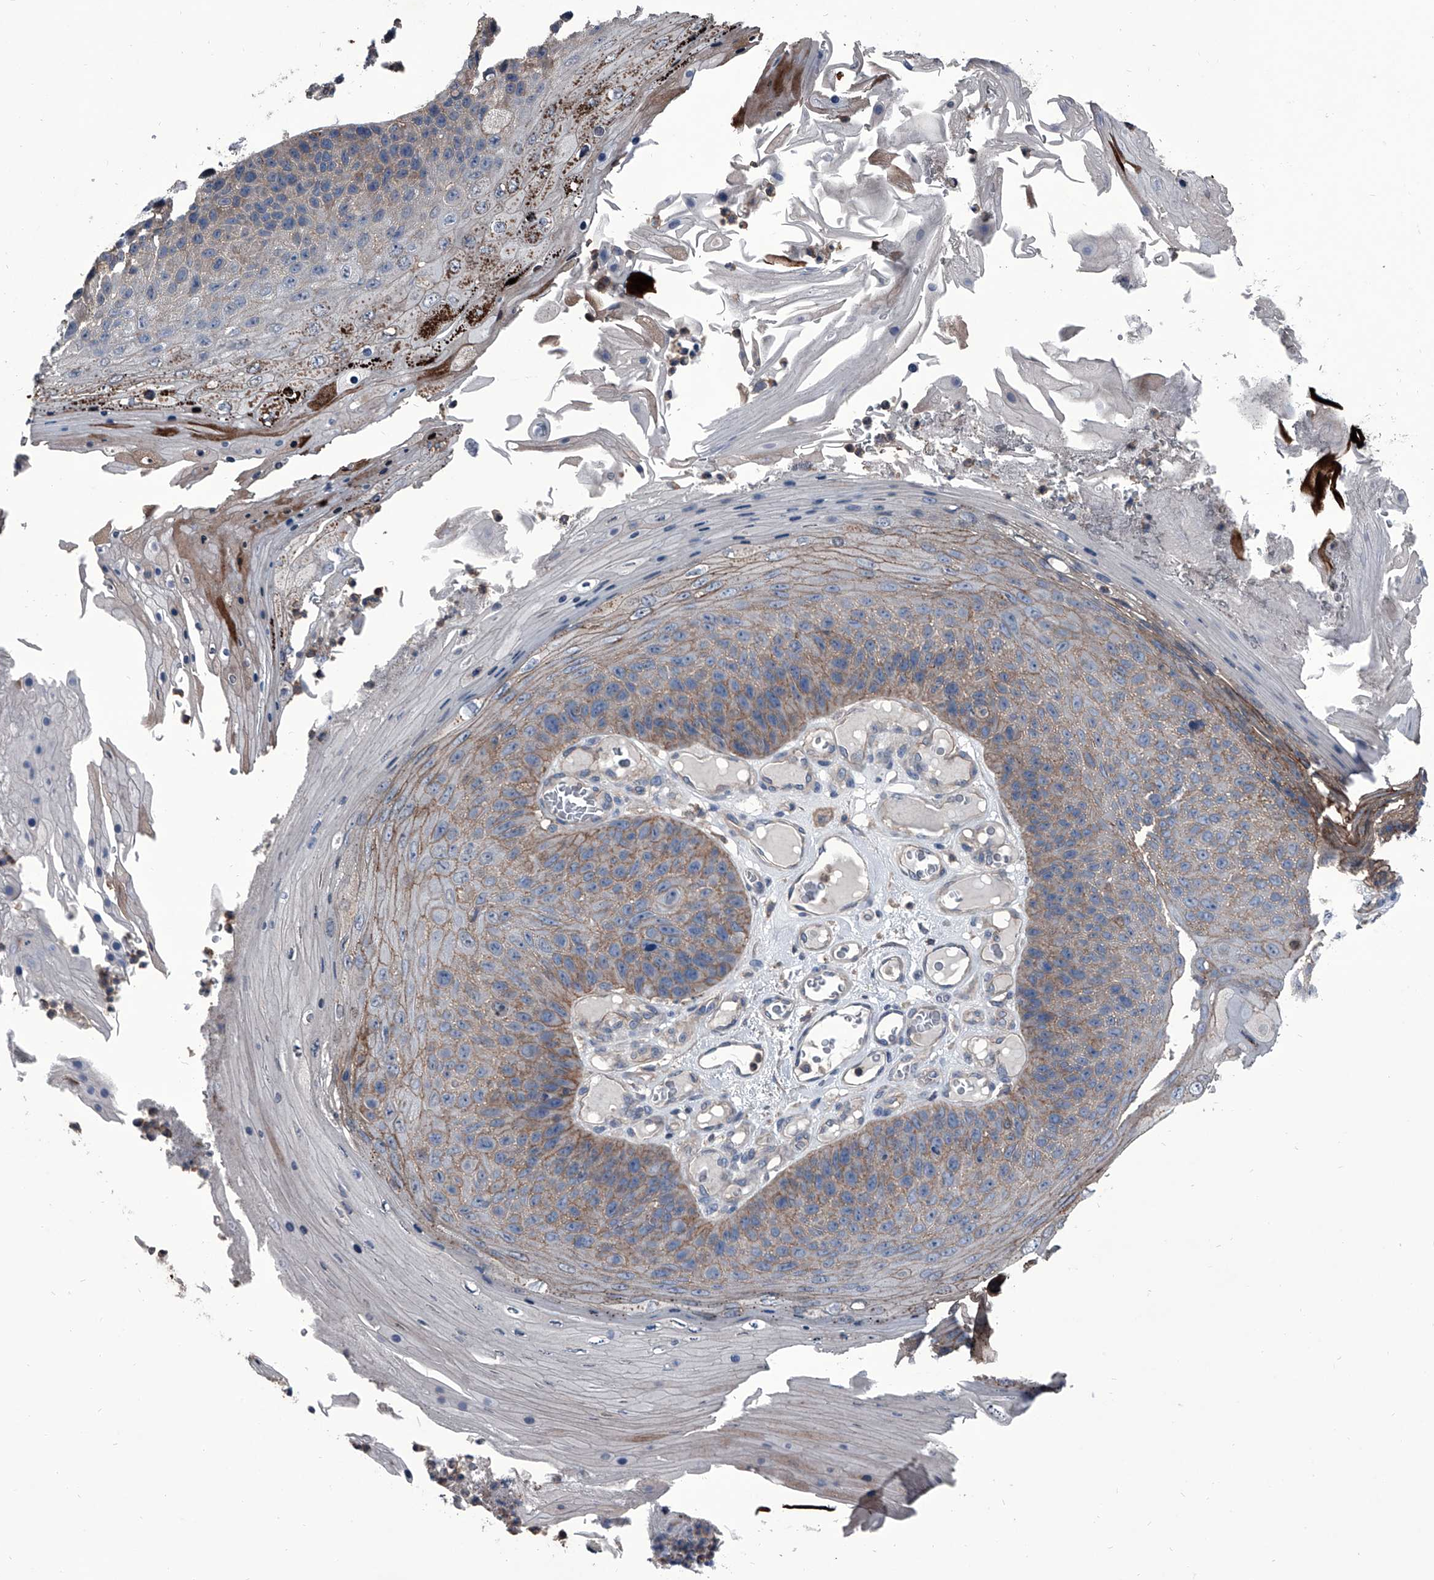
{"staining": {"intensity": "weak", "quantity": "25%-75%", "location": "cytoplasmic/membranous"}, "tissue": "skin cancer", "cell_type": "Tumor cells", "image_type": "cancer", "snomed": [{"axis": "morphology", "description": "Squamous cell carcinoma, NOS"}, {"axis": "topography", "description": "Skin"}], "caption": "Tumor cells show weak cytoplasmic/membranous expression in approximately 25%-75% of cells in skin squamous cell carcinoma. (Stains: DAB (3,3'-diaminobenzidine) in brown, nuclei in blue, Microscopy: brightfield microscopy at high magnification).", "gene": "PIP5K1A", "patient": {"sex": "female", "age": 88}}